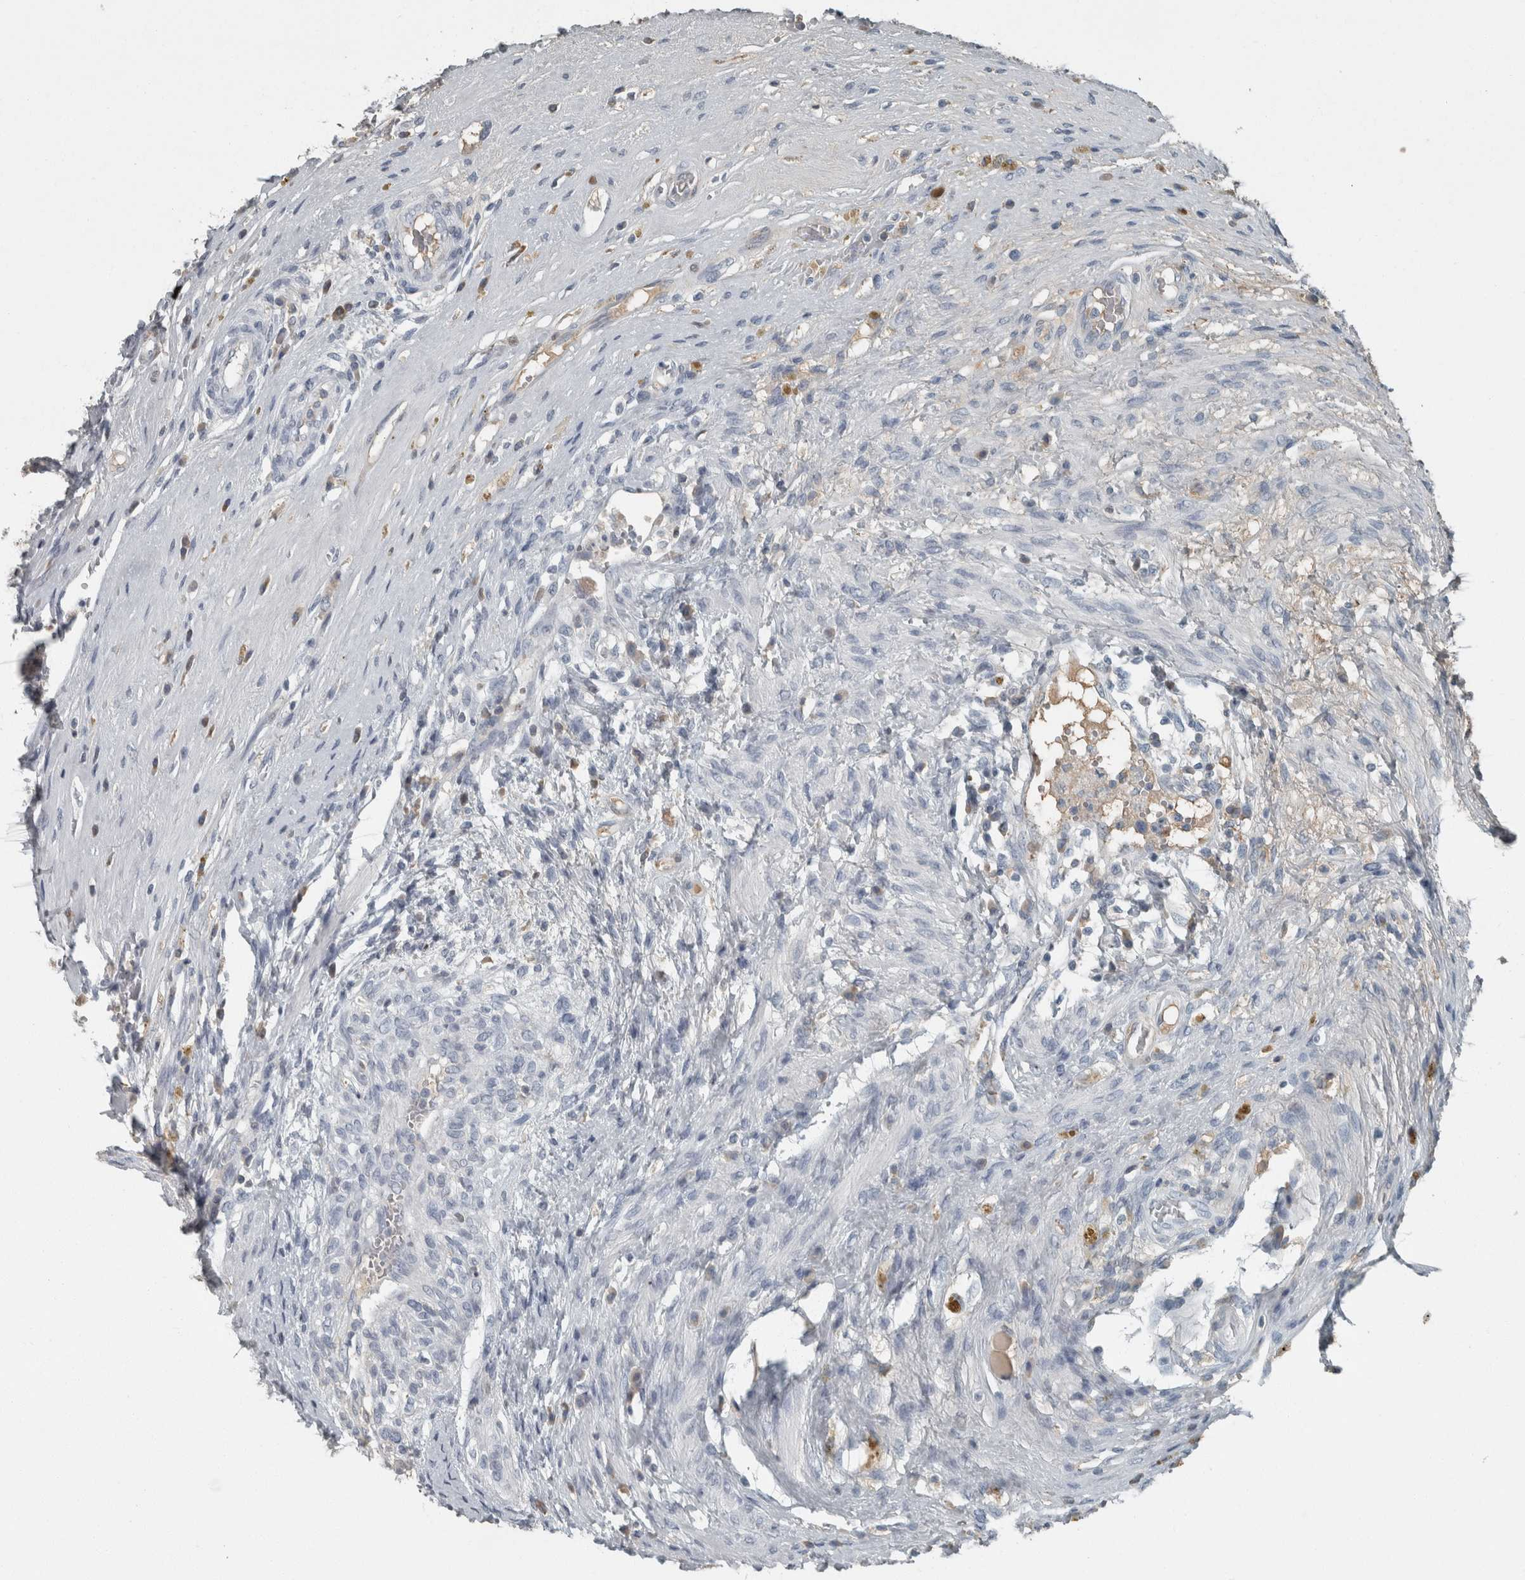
{"staining": {"intensity": "negative", "quantity": "none", "location": "none"}, "tissue": "testis cancer", "cell_type": "Tumor cells", "image_type": "cancer", "snomed": [{"axis": "morphology", "description": "Carcinoma, Embryonal, NOS"}, {"axis": "topography", "description": "Testis"}], "caption": "There is no significant expression in tumor cells of testis embryonal carcinoma. (DAB immunohistochemistry visualized using brightfield microscopy, high magnification).", "gene": "CHL1", "patient": {"sex": "male", "age": 26}}